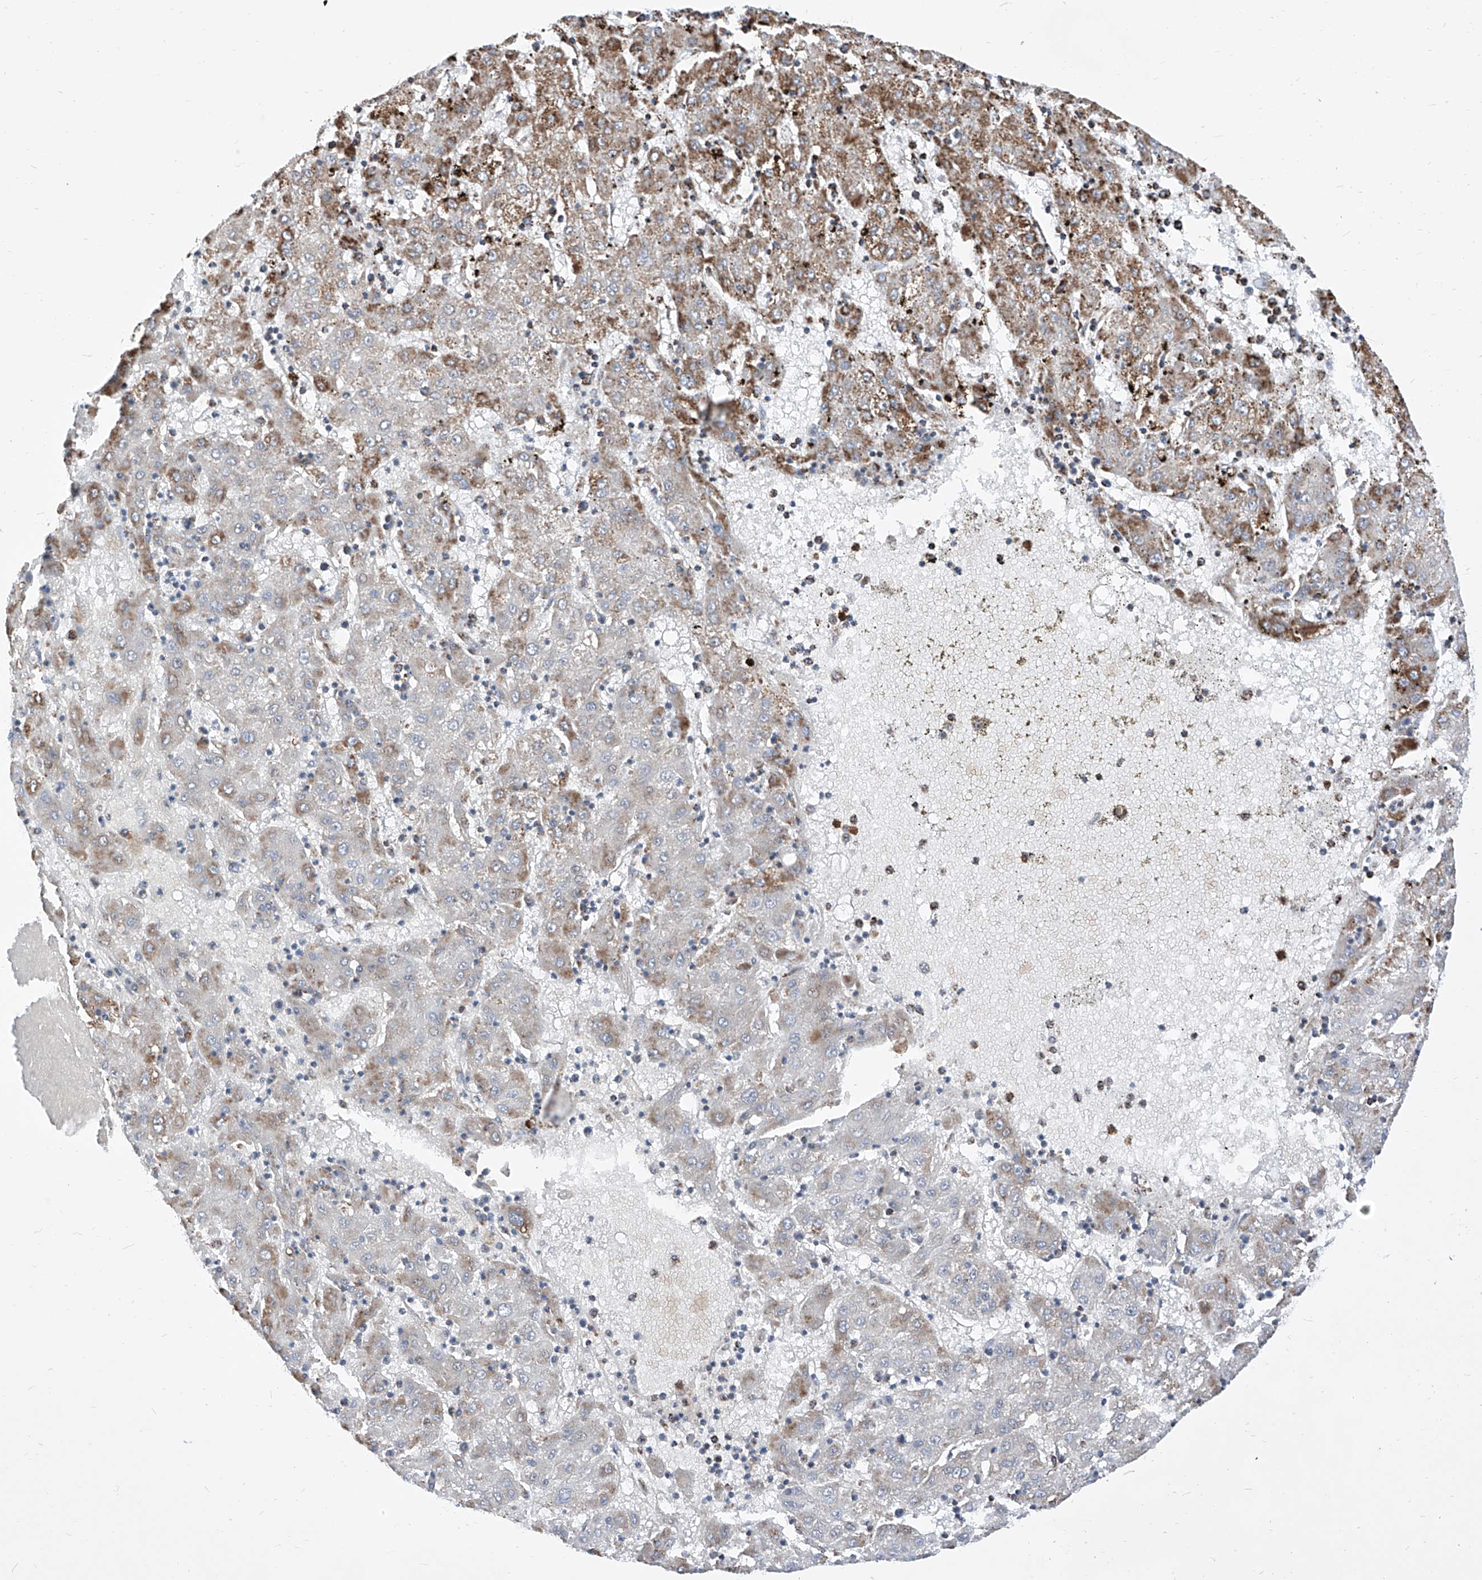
{"staining": {"intensity": "moderate", "quantity": "<25%", "location": "cytoplasmic/membranous"}, "tissue": "liver cancer", "cell_type": "Tumor cells", "image_type": "cancer", "snomed": [{"axis": "morphology", "description": "Carcinoma, Hepatocellular, NOS"}, {"axis": "topography", "description": "Liver"}], "caption": "An image showing moderate cytoplasmic/membranous expression in about <25% of tumor cells in liver cancer, as visualized by brown immunohistochemical staining.", "gene": "COX5B", "patient": {"sex": "male", "age": 72}}